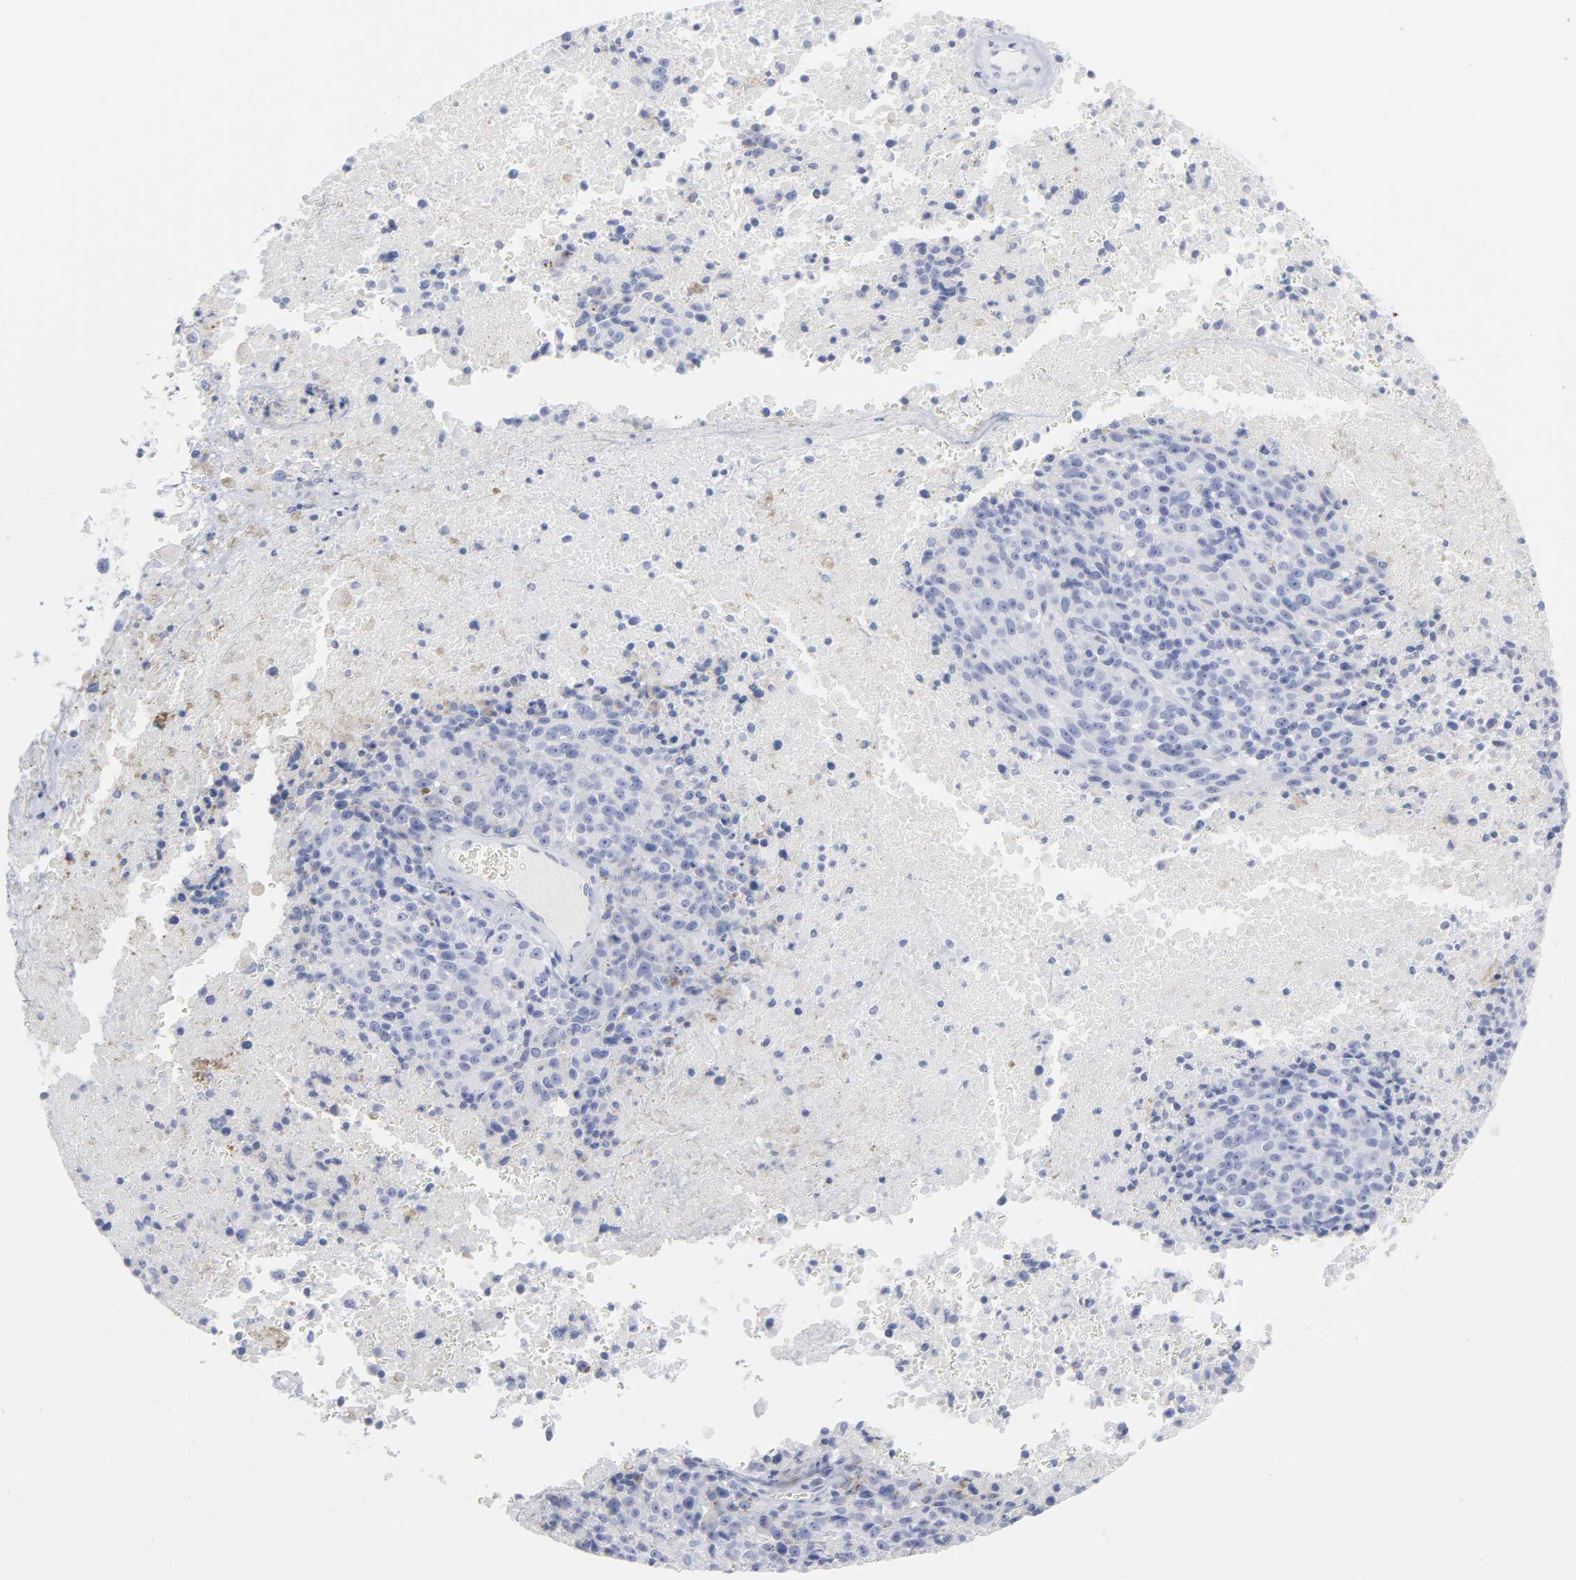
{"staining": {"intensity": "negative", "quantity": "none", "location": "none"}, "tissue": "melanoma", "cell_type": "Tumor cells", "image_type": "cancer", "snomed": [{"axis": "morphology", "description": "Malignant melanoma, Metastatic site"}, {"axis": "topography", "description": "Cerebral cortex"}], "caption": "This is an IHC histopathology image of melanoma. There is no positivity in tumor cells.", "gene": "P2RY8", "patient": {"sex": "female", "age": 52}}